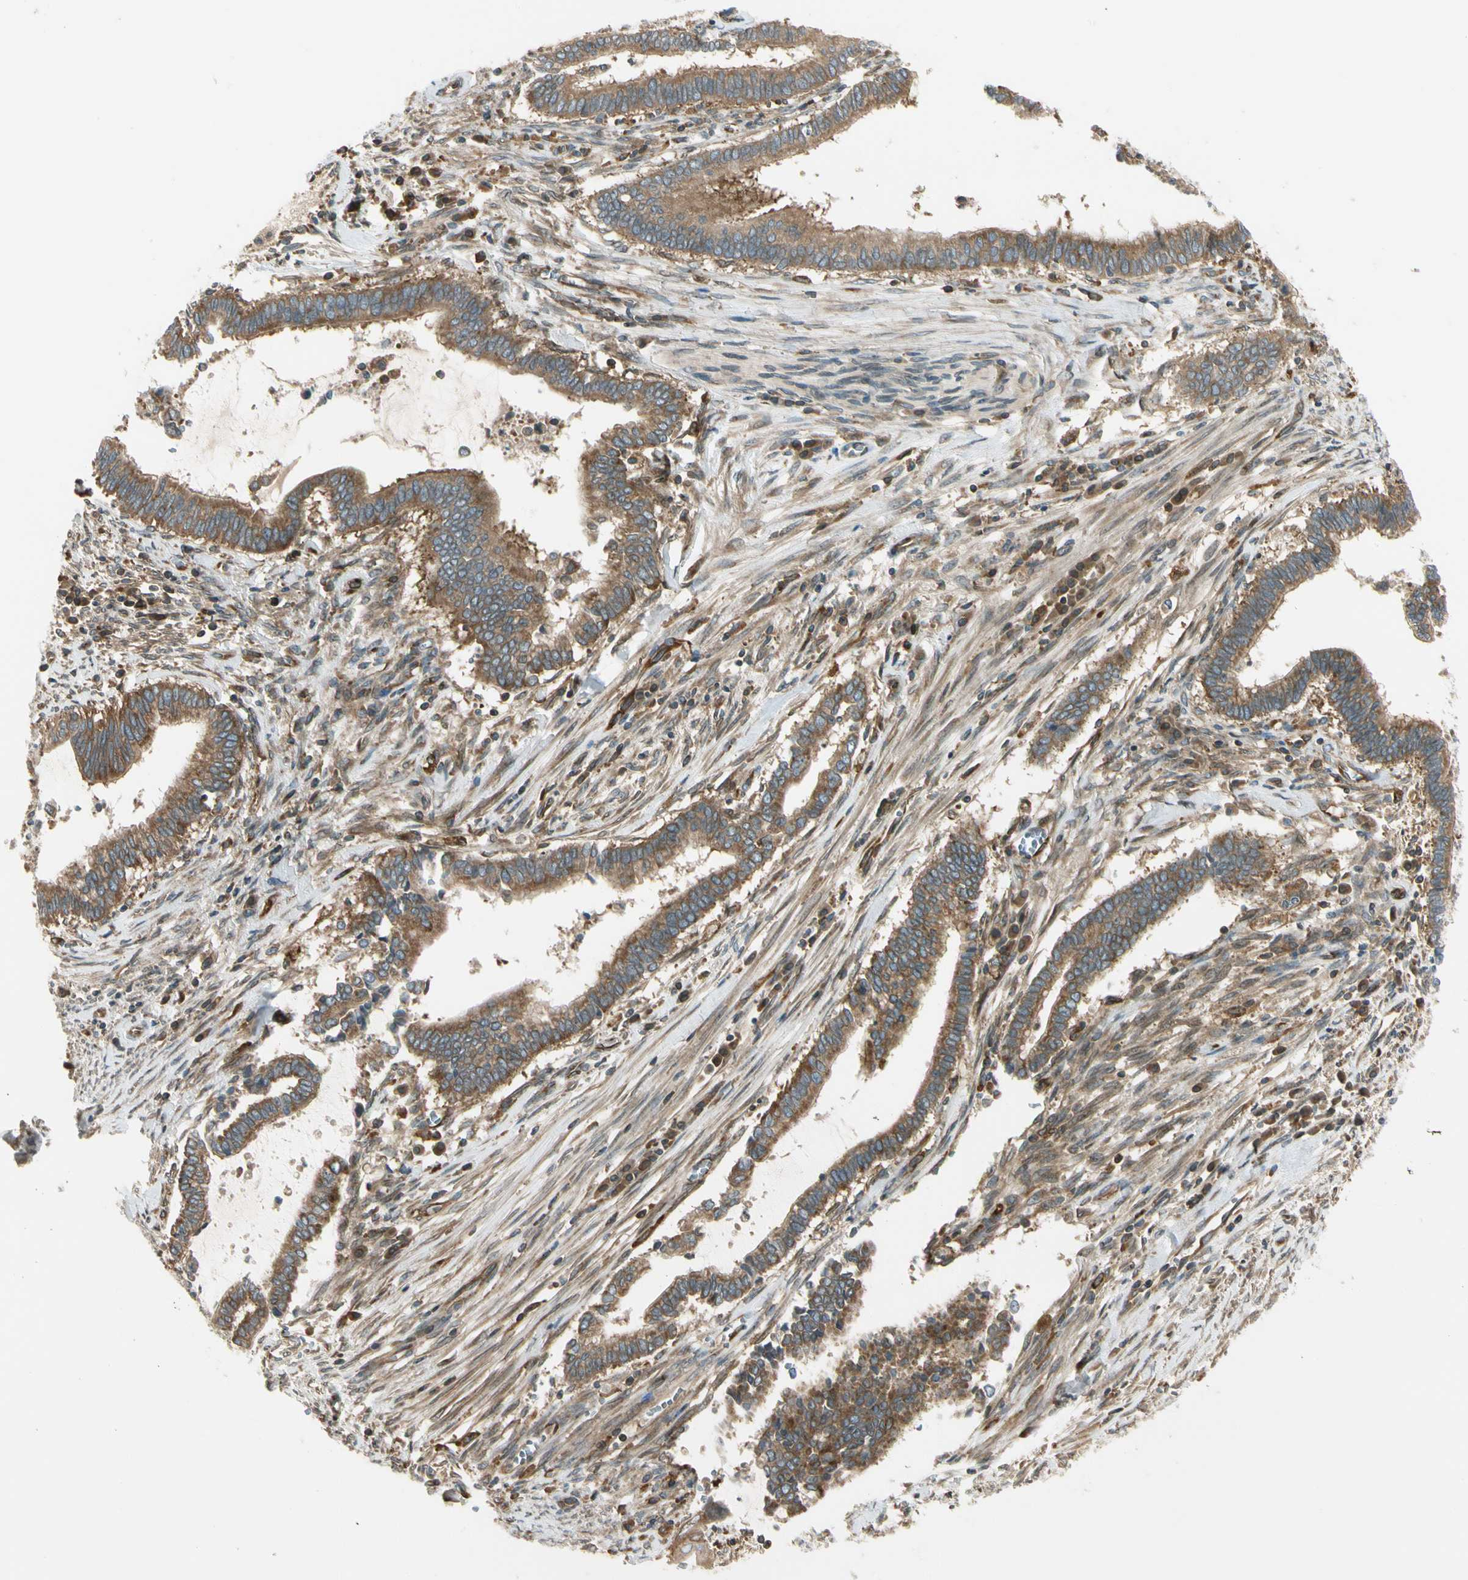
{"staining": {"intensity": "strong", "quantity": ">75%", "location": "cytoplasmic/membranous"}, "tissue": "cervical cancer", "cell_type": "Tumor cells", "image_type": "cancer", "snomed": [{"axis": "morphology", "description": "Adenocarcinoma, NOS"}, {"axis": "topography", "description": "Cervix"}], "caption": "This is a histology image of immunohistochemistry (IHC) staining of cervical adenocarcinoma, which shows strong expression in the cytoplasmic/membranous of tumor cells.", "gene": "TRIO", "patient": {"sex": "female", "age": 44}}